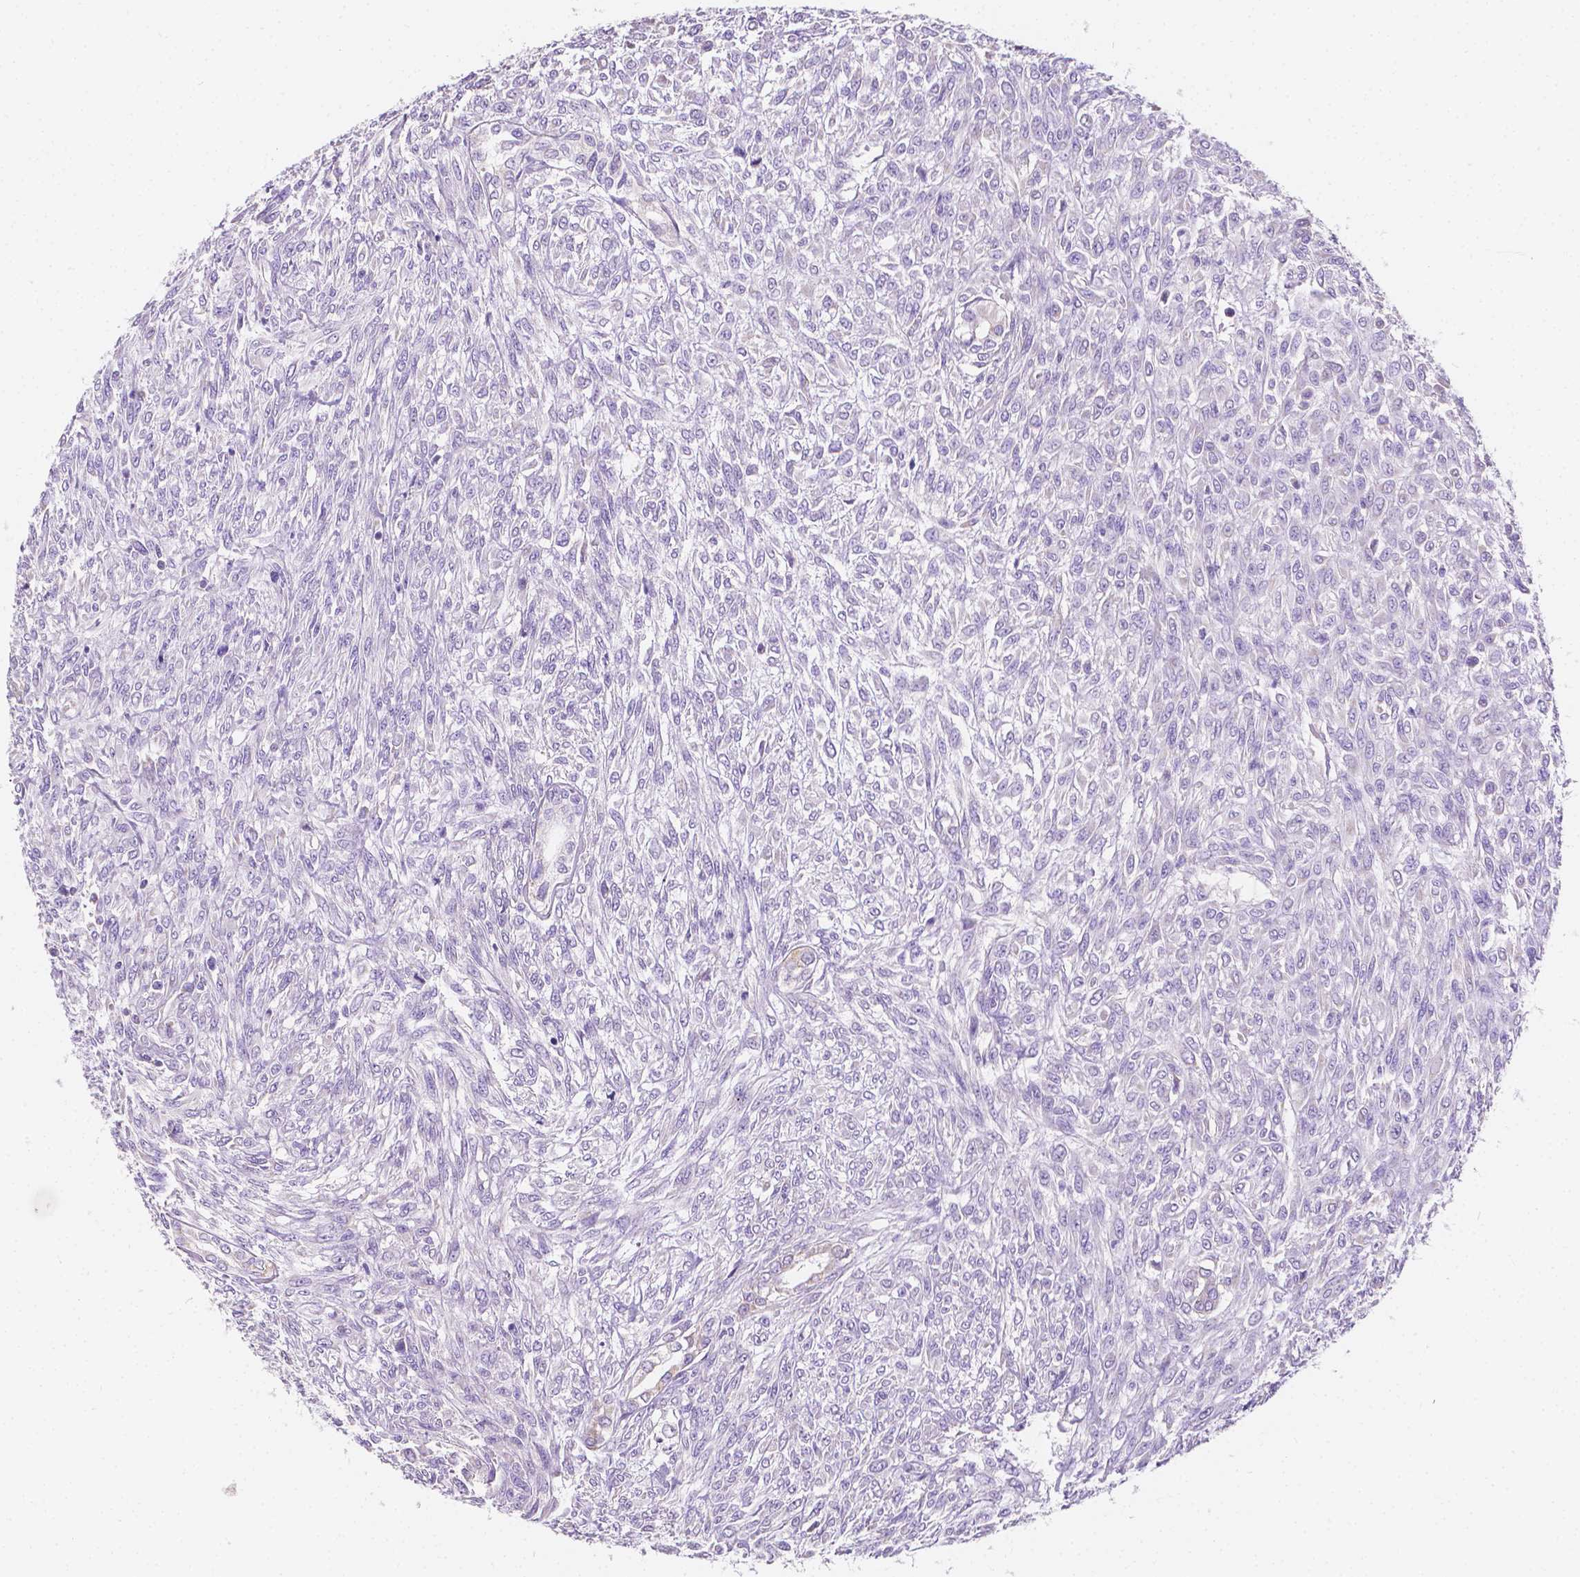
{"staining": {"intensity": "negative", "quantity": "none", "location": "none"}, "tissue": "renal cancer", "cell_type": "Tumor cells", "image_type": "cancer", "snomed": [{"axis": "morphology", "description": "Adenocarcinoma, NOS"}, {"axis": "topography", "description": "Kidney"}], "caption": "A high-resolution histopathology image shows IHC staining of renal adenocarcinoma, which shows no significant positivity in tumor cells.", "gene": "TMEM130", "patient": {"sex": "male", "age": 58}}